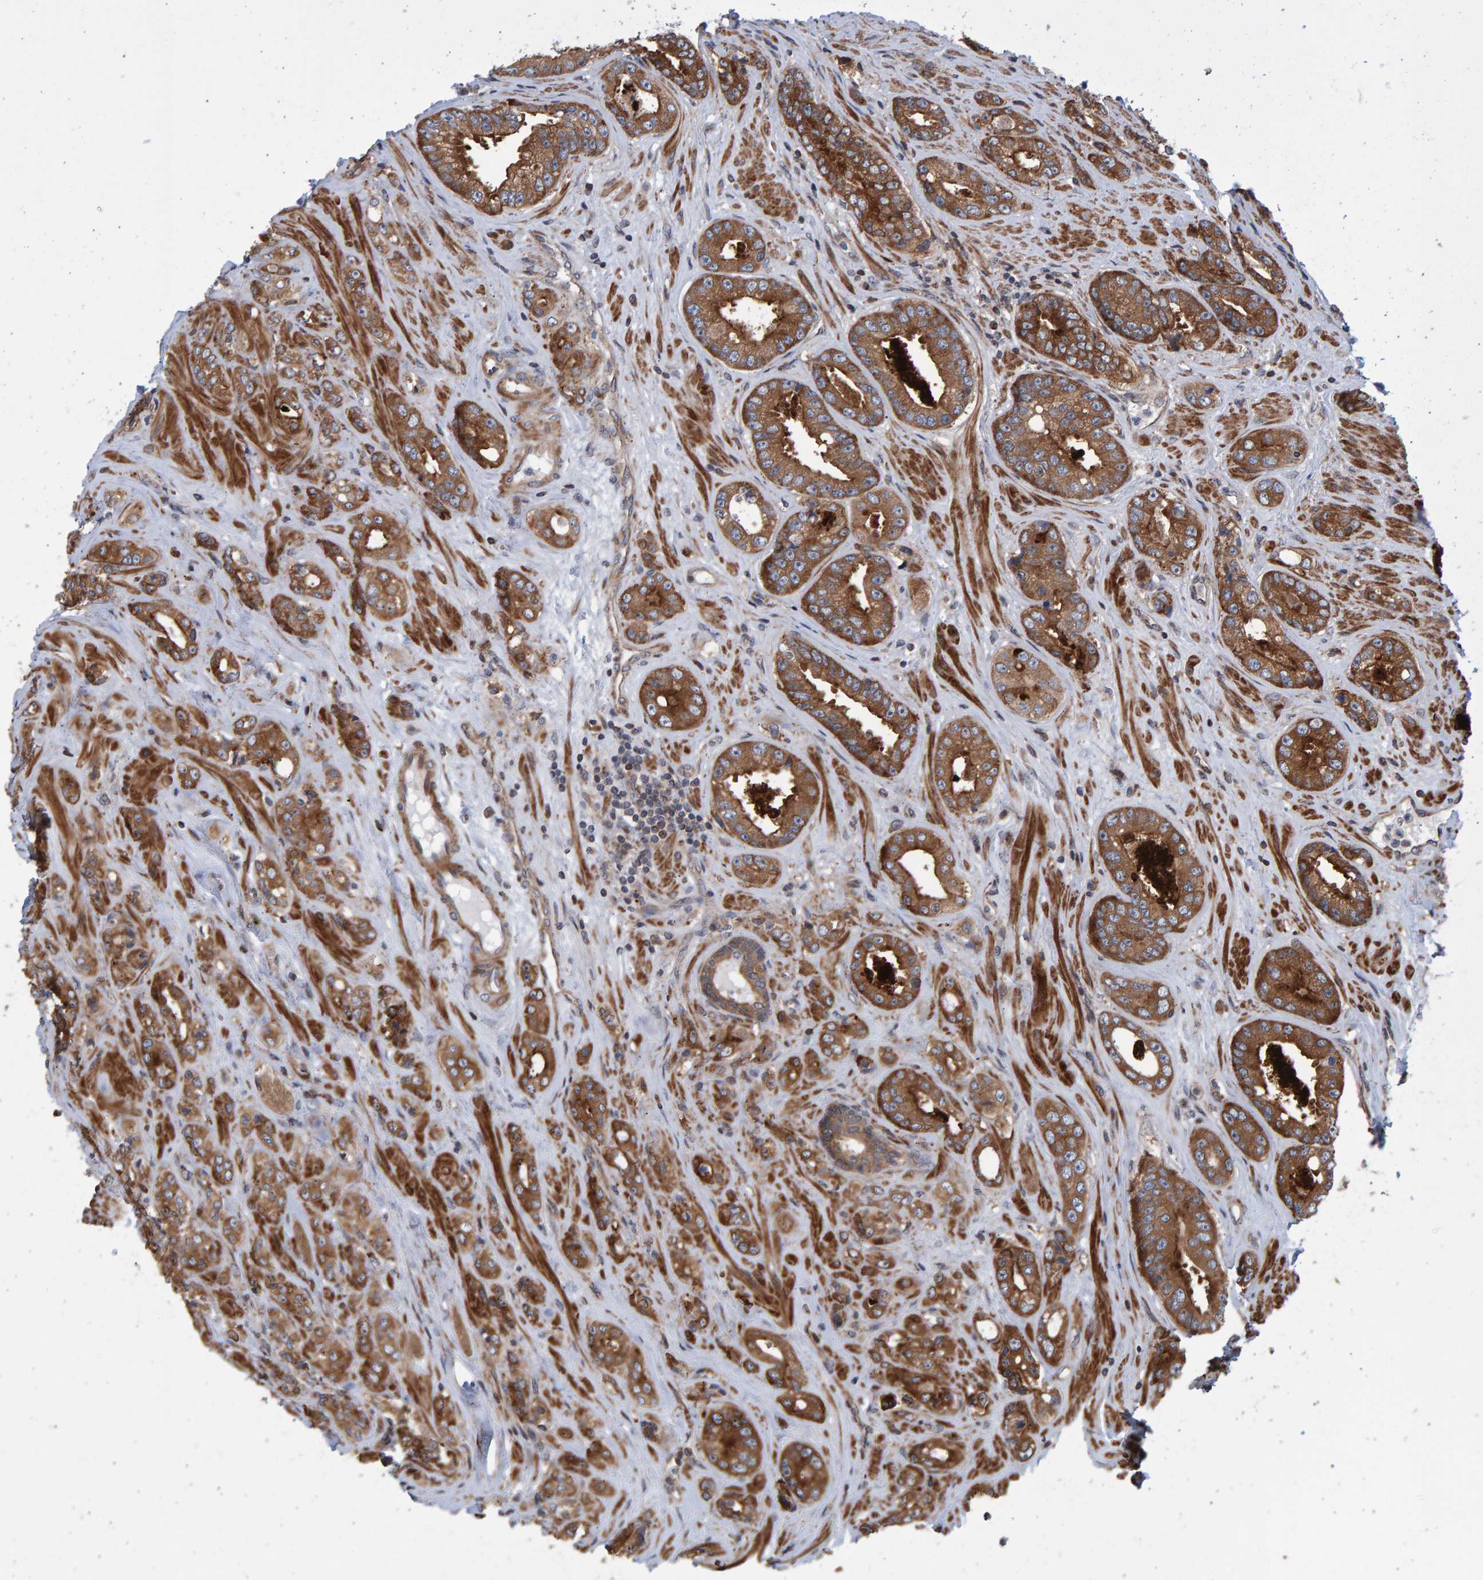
{"staining": {"intensity": "moderate", "quantity": ">75%", "location": "cytoplasmic/membranous"}, "tissue": "prostate cancer", "cell_type": "Tumor cells", "image_type": "cancer", "snomed": [{"axis": "morphology", "description": "Adenocarcinoma, High grade"}, {"axis": "topography", "description": "Prostate"}], "caption": "Moderate cytoplasmic/membranous staining is identified in approximately >75% of tumor cells in high-grade adenocarcinoma (prostate).", "gene": "LRBA", "patient": {"sex": "male", "age": 61}}